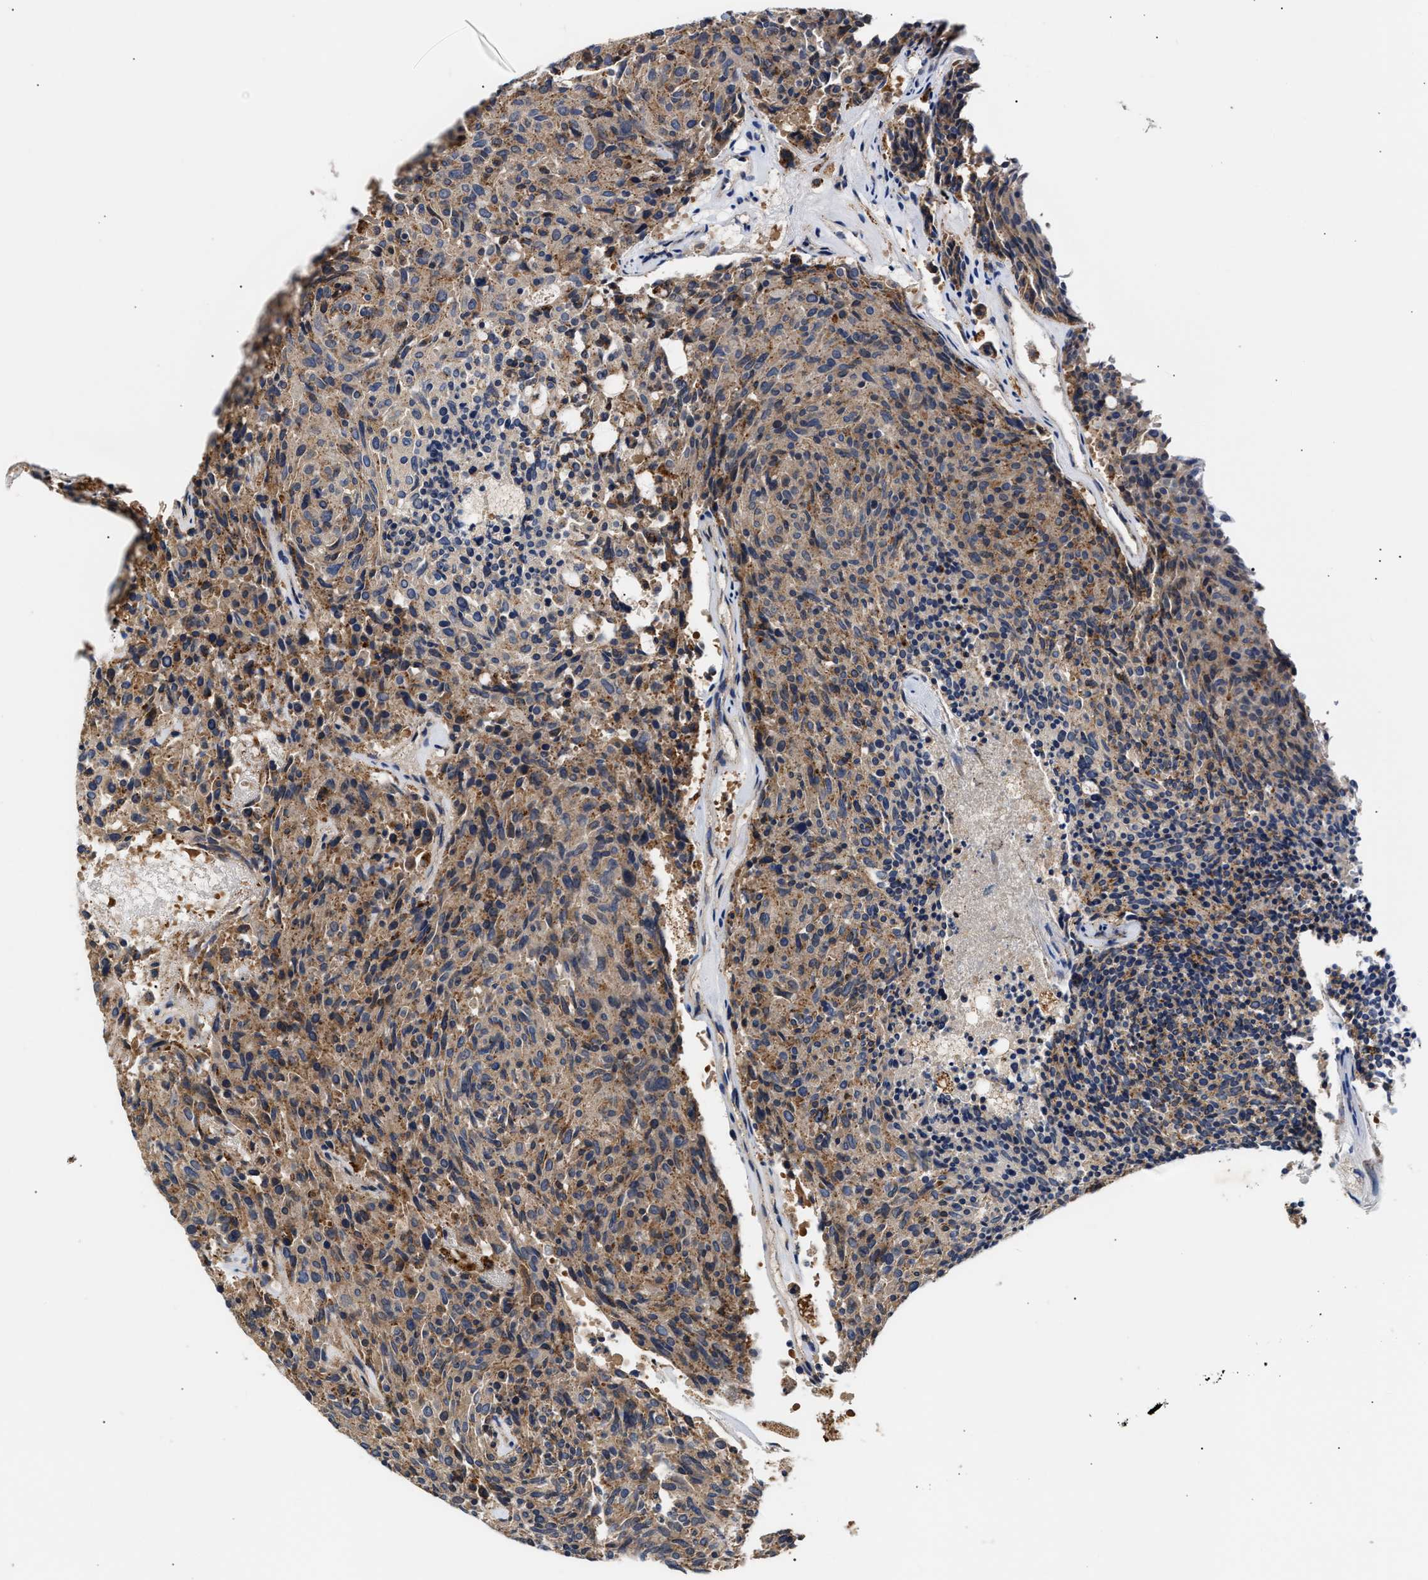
{"staining": {"intensity": "moderate", "quantity": ">75%", "location": "cytoplasmic/membranous"}, "tissue": "carcinoid", "cell_type": "Tumor cells", "image_type": "cancer", "snomed": [{"axis": "morphology", "description": "Carcinoid, malignant, NOS"}, {"axis": "topography", "description": "Pancreas"}], "caption": "Brown immunohistochemical staining in human carcinoid exhibits moderate cytoplasmic/membranous expression in about >75% of tumor cells.", "gene": "CCDC146", "patient": {"sex": "female", "age": 54}}